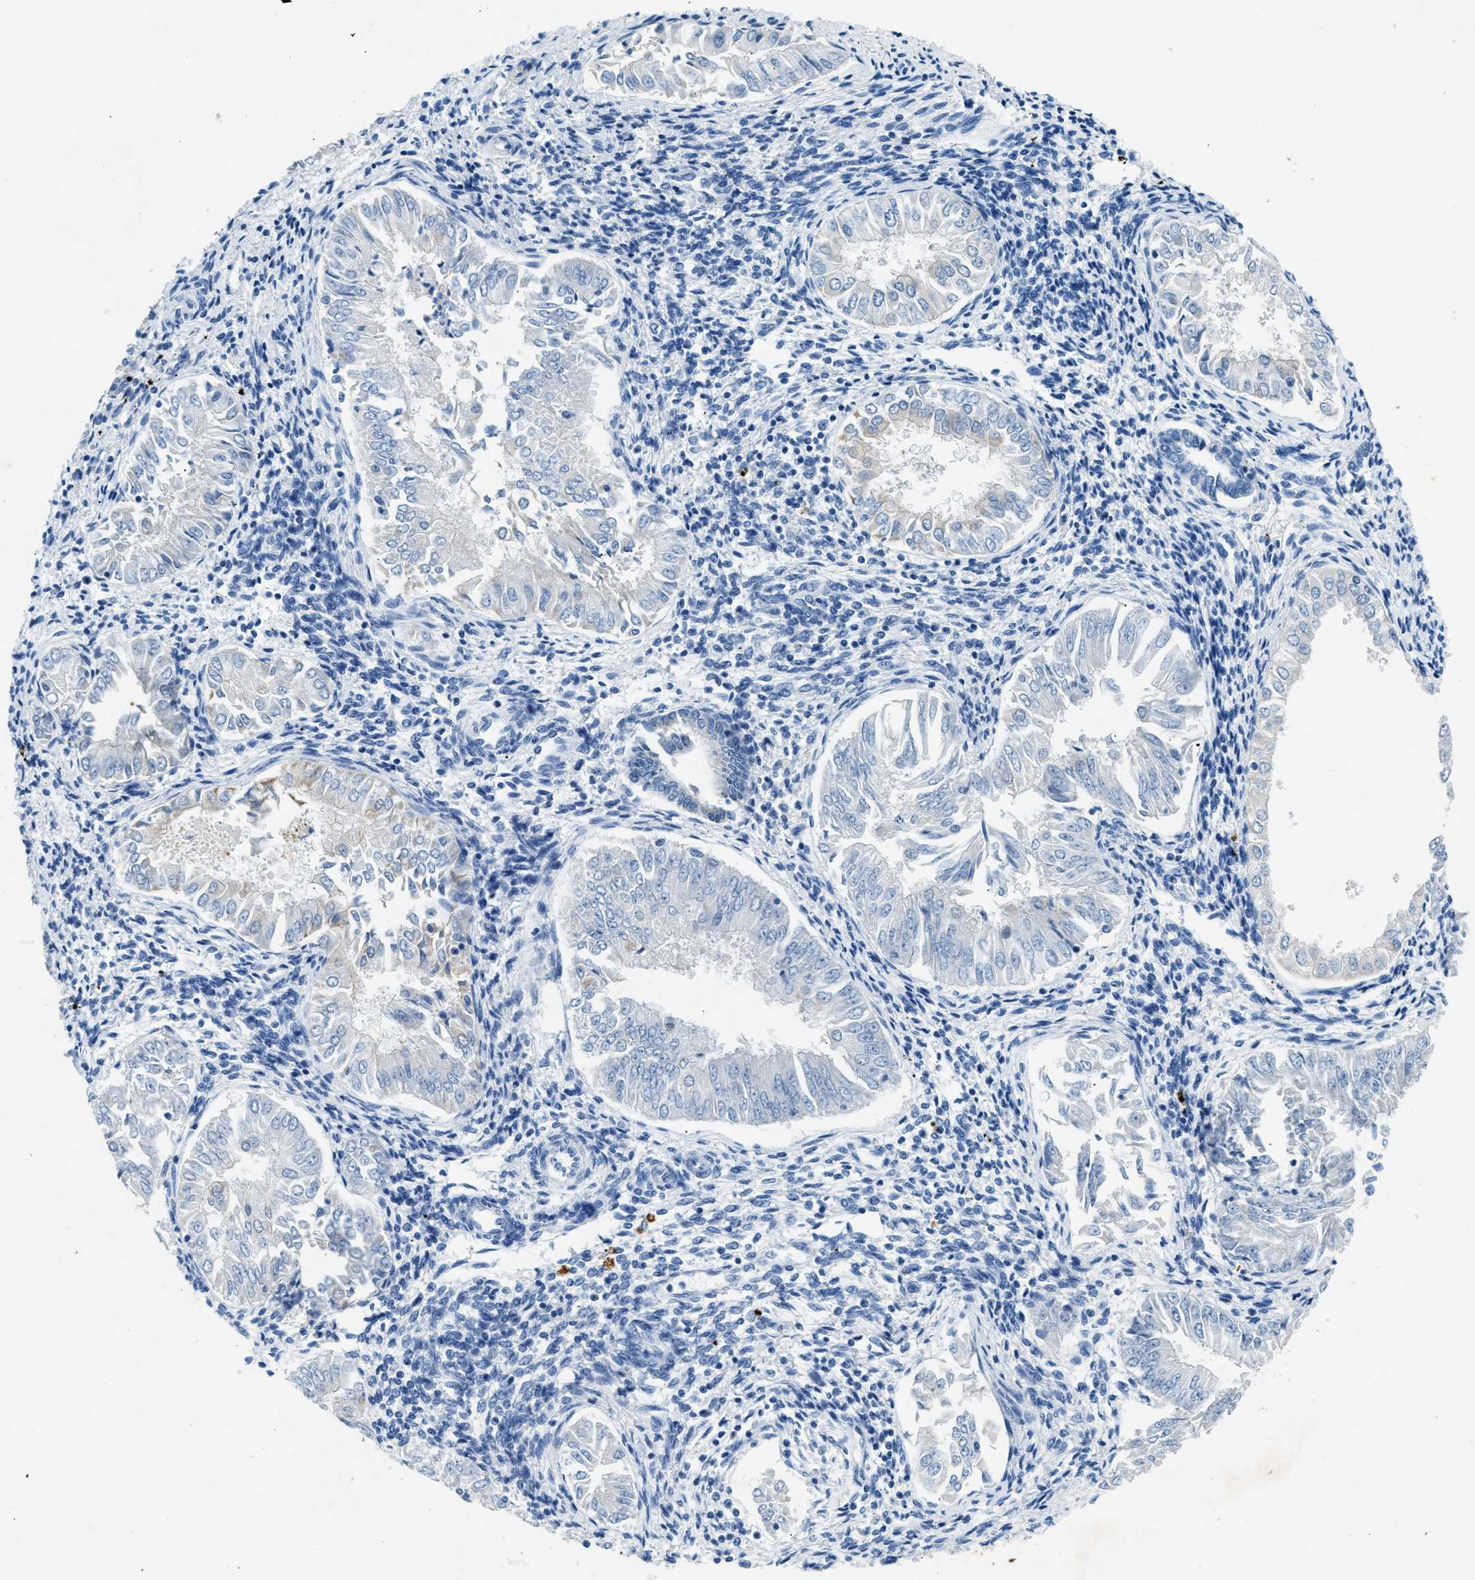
{"staining": {"intensity": "negative", "quantity": "none", "location": "none"}, "tissue": "endometrial cancer", "cell_type": "Tumor cells", "image_type": "cancer", "snomed": [{"axis": "morphology", "description": "Adenocarcinoma, NOS"}, {"axis": "topography", "description": "Endometrium"}], "caption": "A histopathology image of human endometrial cancer (adenocarcinoma) is negative for staining in tumor cells. (Brightfield microscopy of DAB (3,3'-diaminobenzidine) immunohistochemistry at high magnification).", "gene": "CFAP20", "patient": {"sex": "female", "age": 53}}